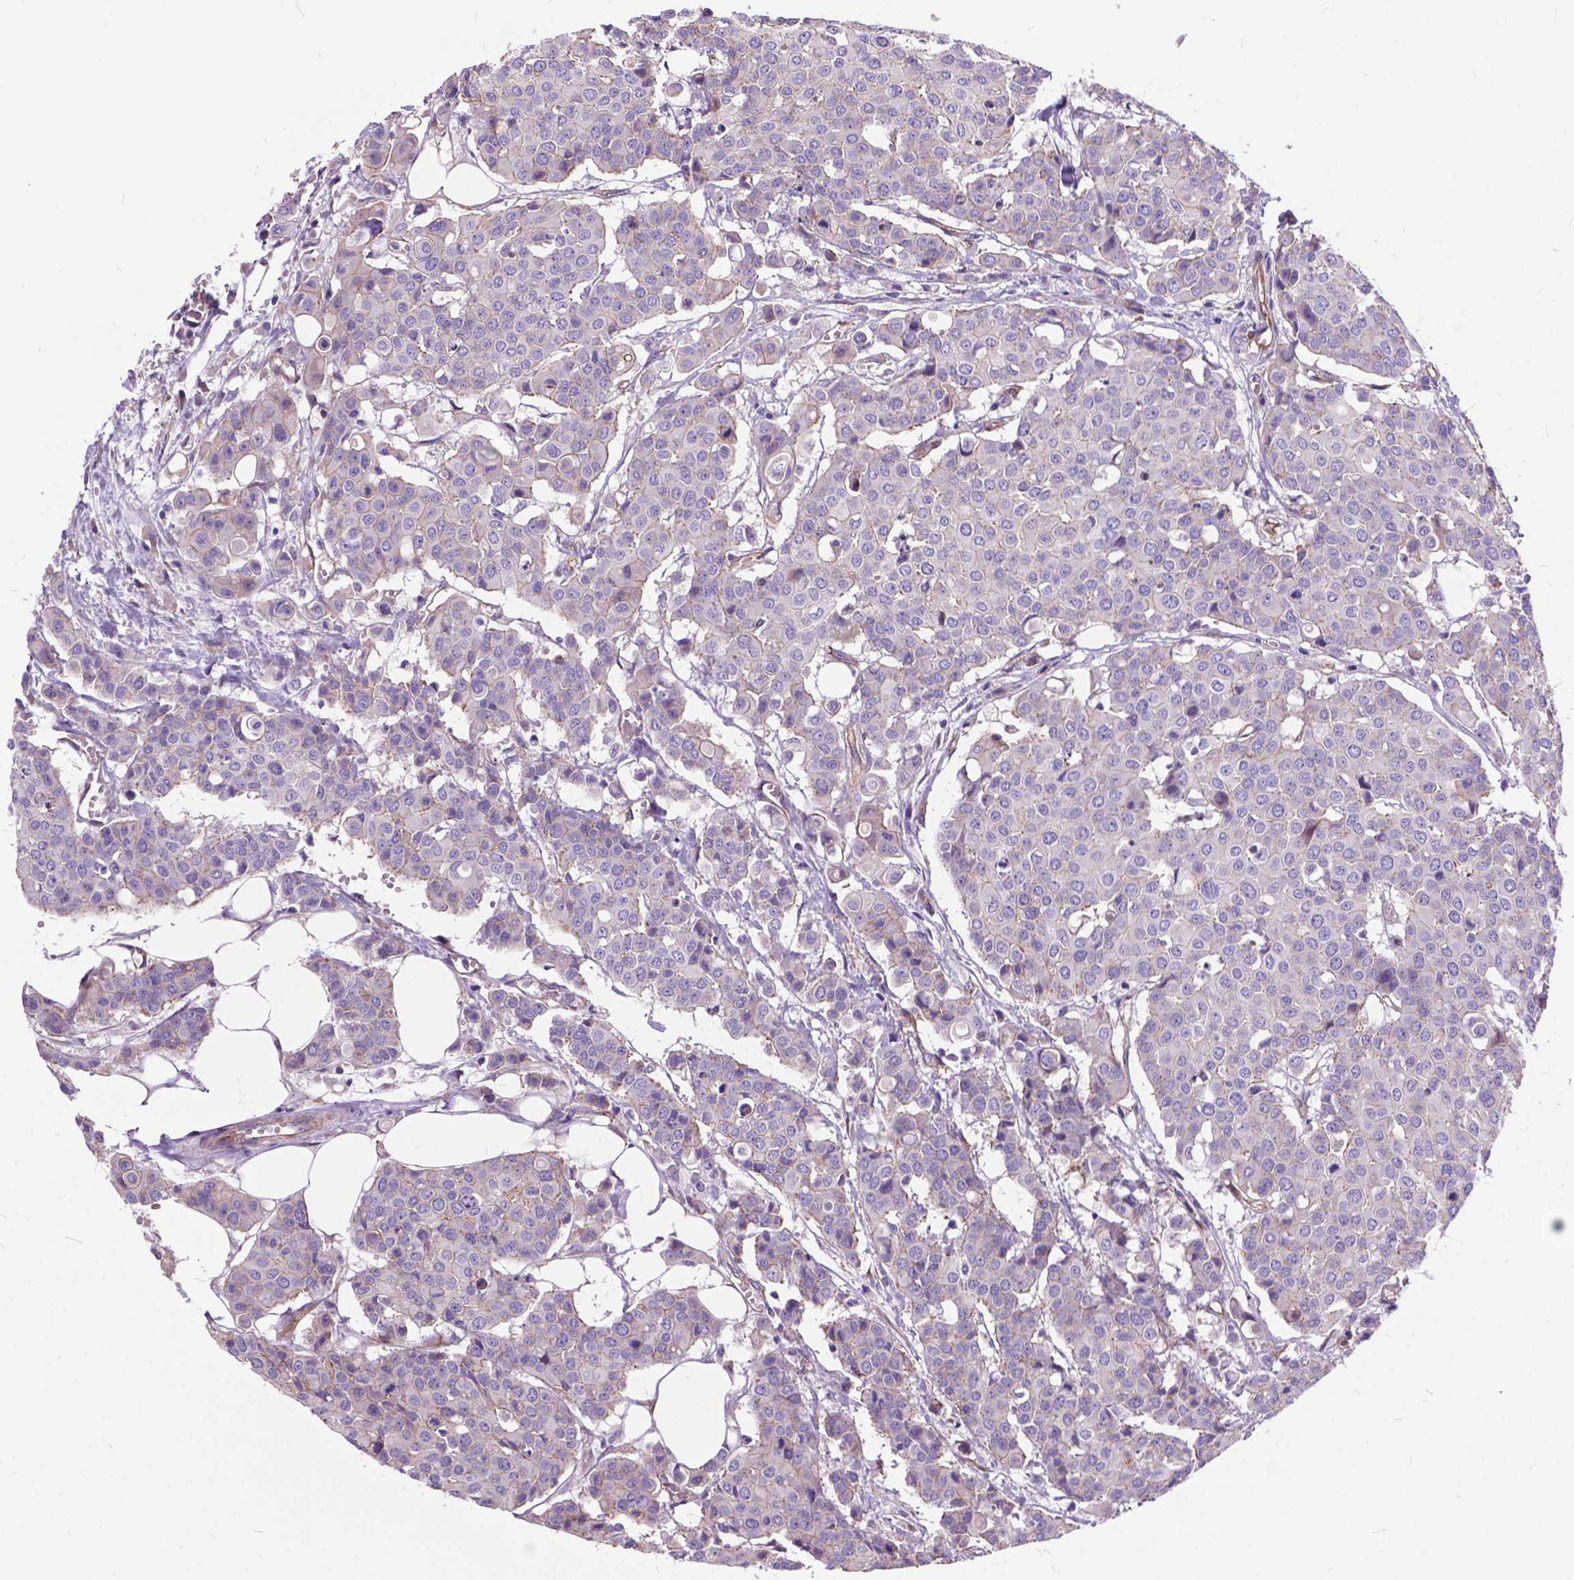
{"staining": {"intensity": "negative", "quantity": "none", "location": "none"}, "tissue": "carcinoid", "cell_type": "Tumor cells", "image_type": "cancer", "snomed": [{"axis": "morphology", "description": "Carcinoid, malignant, NOS"}, {"axis": "topography", "description": "Colon"}], "caption": "Immunohistochemistry (IHC) histopathology image of carcinoid stained for a protein (brown), which reveals no staining in tumor cells.", "gene": "FLT4", "patient": {"sex": "male", "age": 81}}